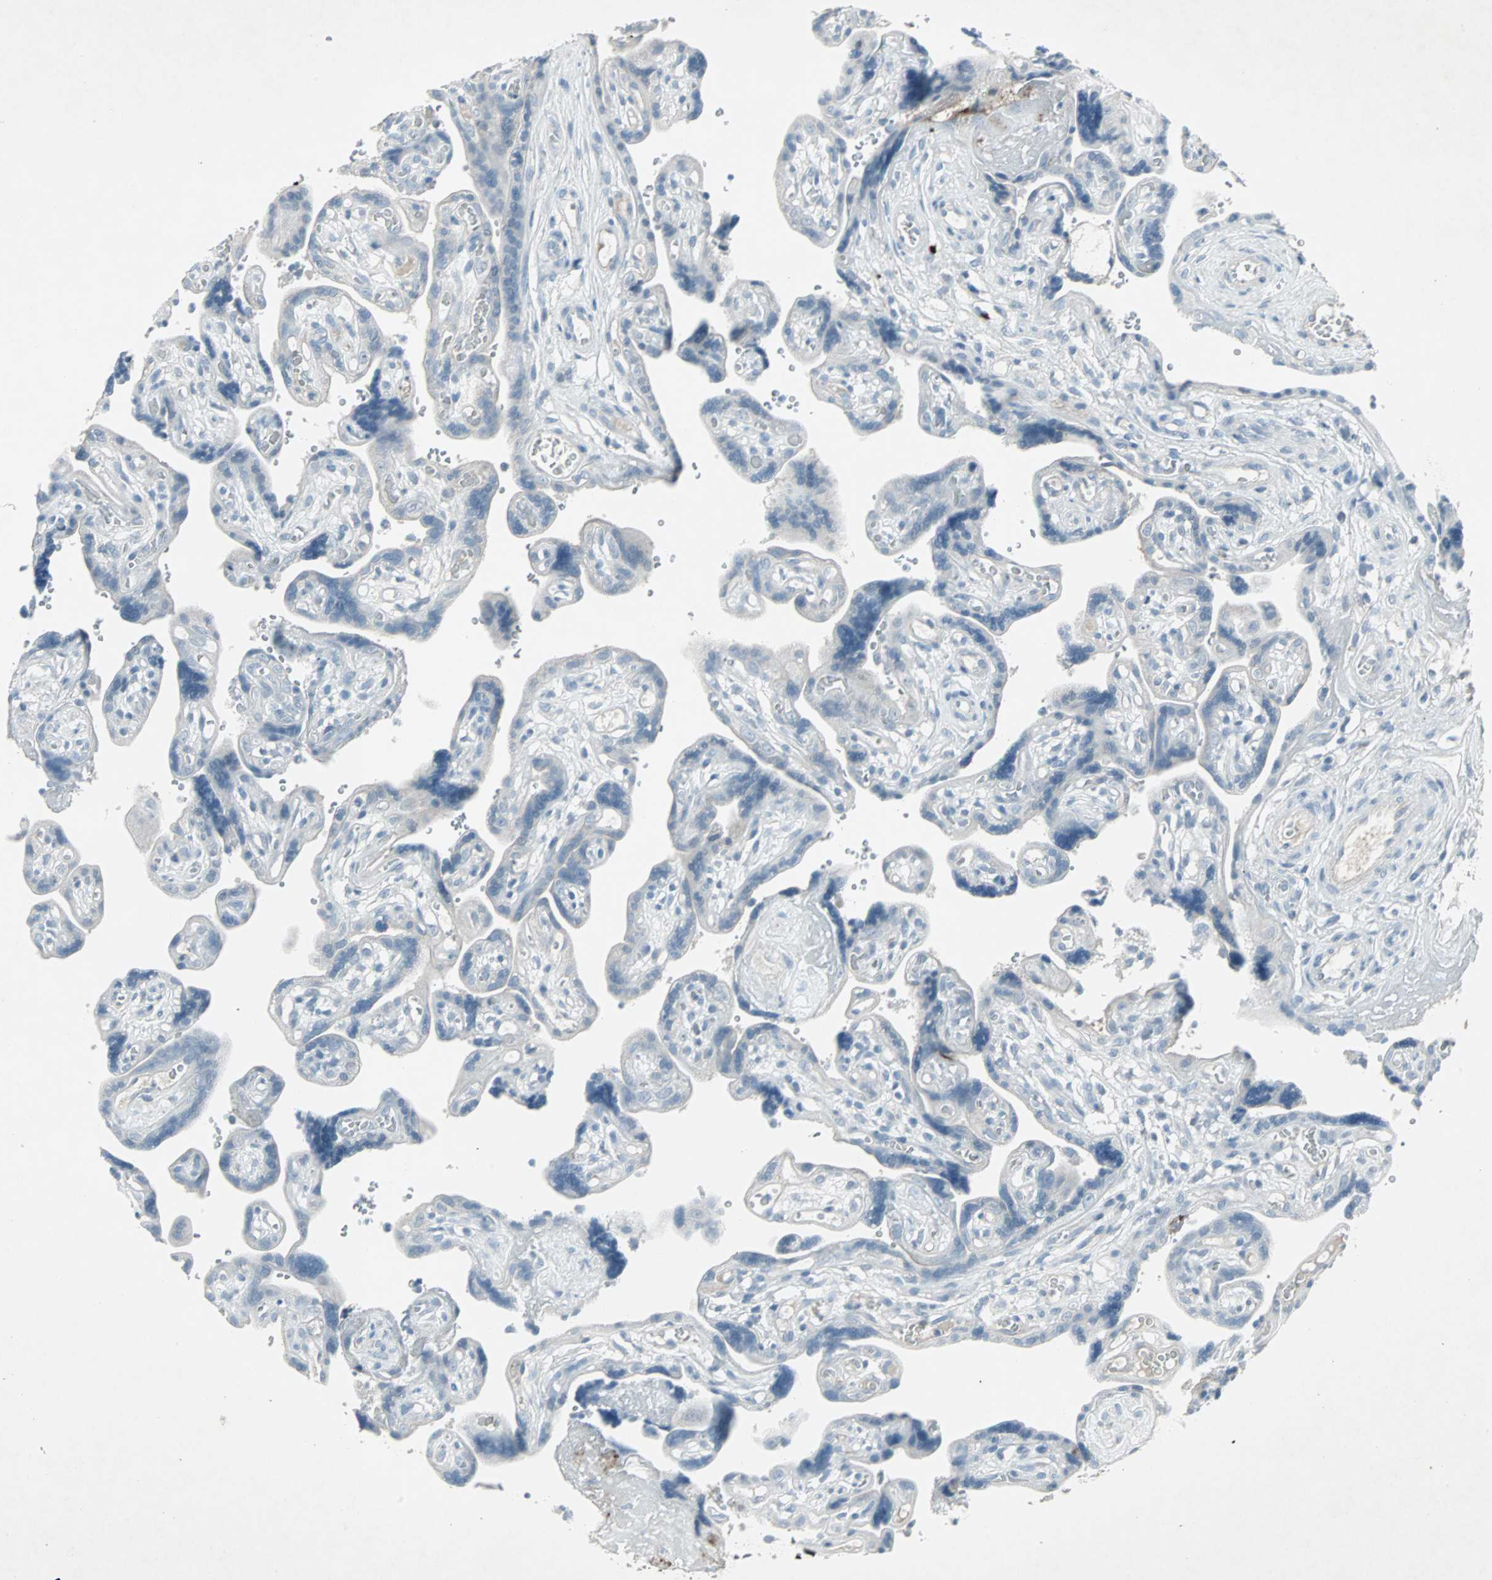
{"staining": {"intensity": "negative", "quantity": "none", "location": "none"}, "tissue": "placenta", "cell_type": "Decidual cells", "image_type": "normal", "snomed": [{"axis": "morphology", "description": "Normal tissue, NOS"}, {"axis": "topography", "description": "Placenta"}], "caption": "This histopathology image is of benign placenta stained with immunohistochemistry to label a protein in brown with the nuclei are counter-stained blue. There is no positivity in decidual cells. The staining is performed using DAB (3,3'-diaminobenzidine) brown chromogen with nuclei counter-stained in using hematoxylin.", "gene": "LANCL3", "patient": {"sex": "female", "age": 30}}